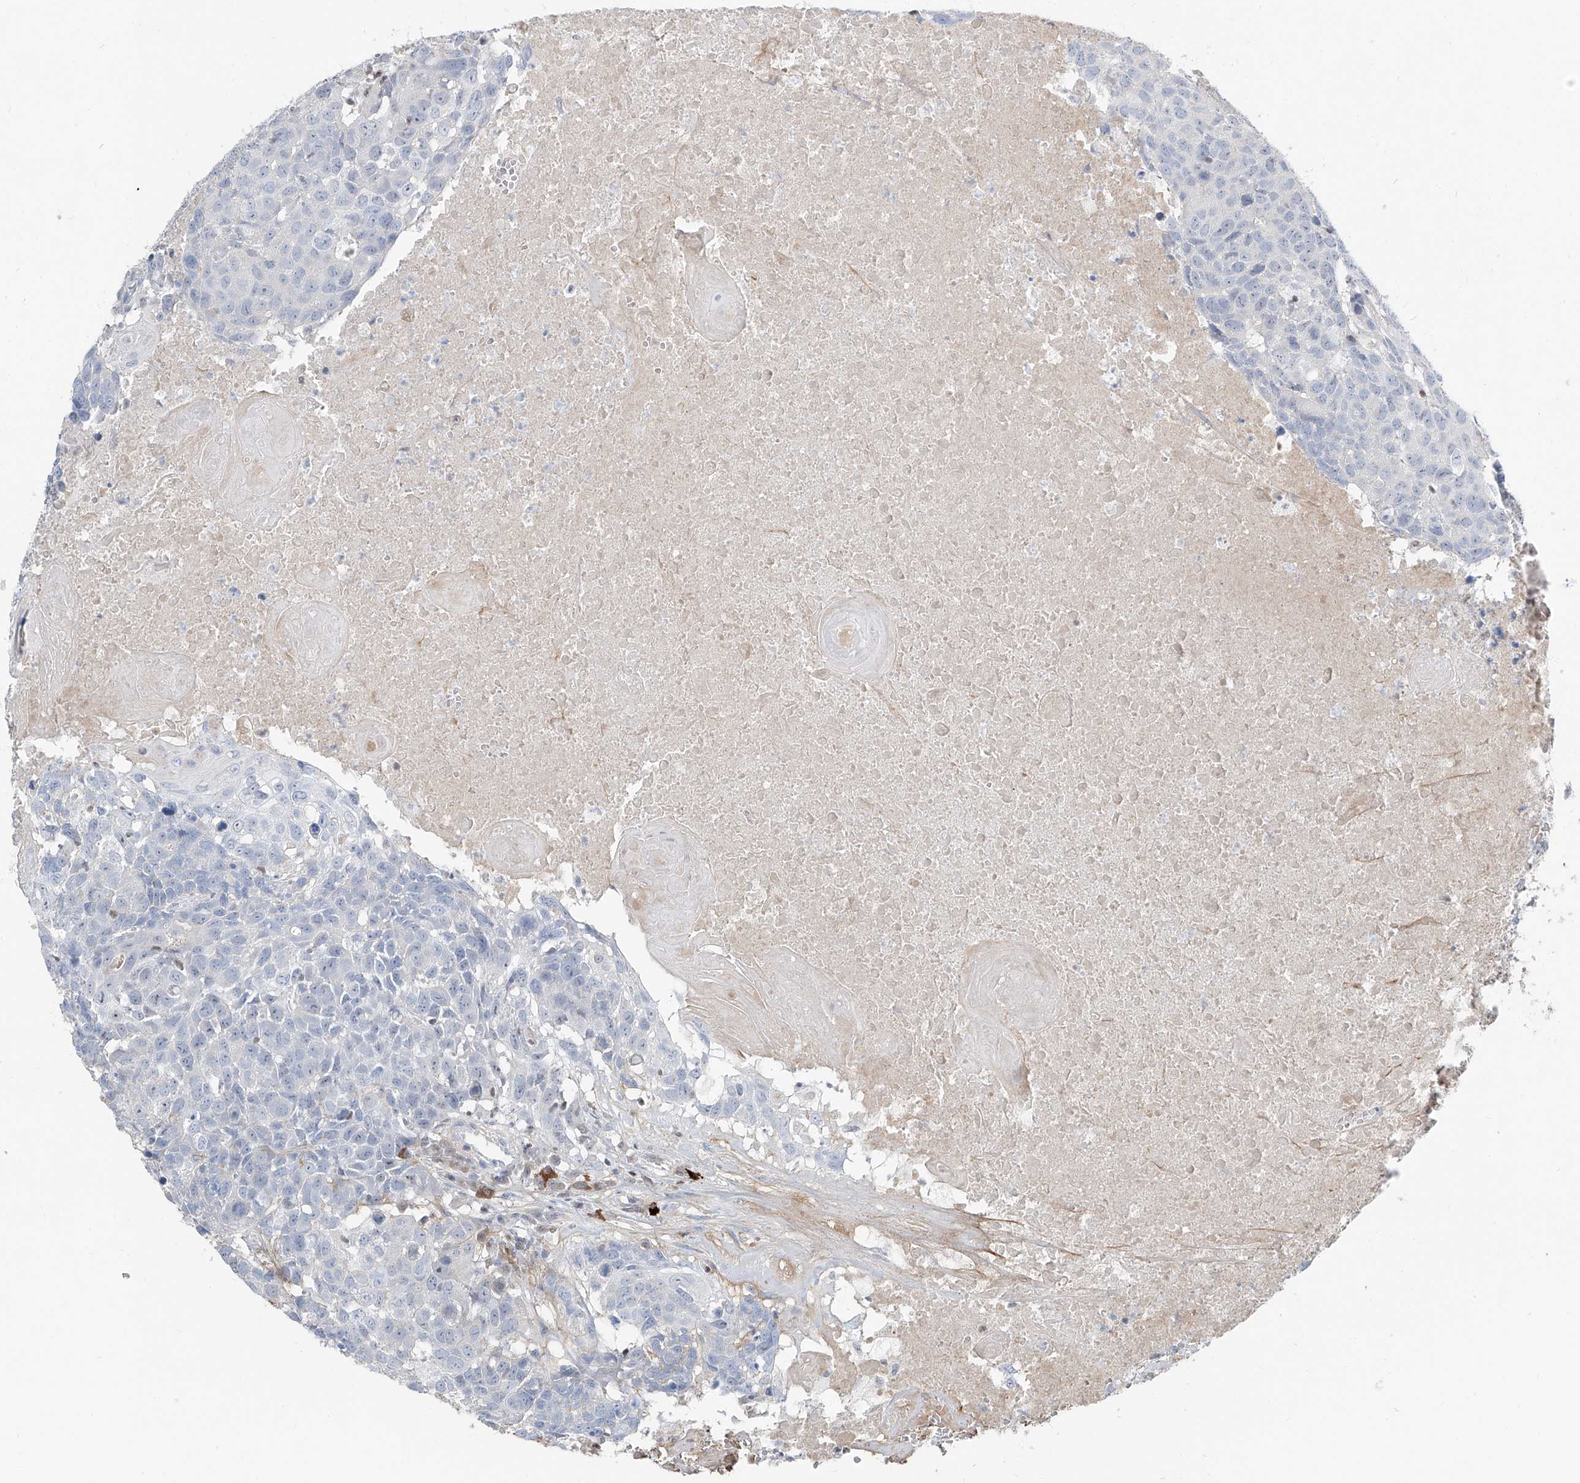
{"staining": {"intensity": "negative", "quantity": "none", "location": "none"}, "tissue": "head and neck cancer", "cell_type": "Tumor cells", "image_type": "cancer", "snomed": [{"axis": "morphology", "description": "Squamous cell carcinoma, NOS"}, {"axis": "topography", "description": "Head-Neck"}], "caption": "High magnification brightfield microscopy of squamous cell carcinoma (head and neck) stained with DAB (brown) and counterstained with hematoxylin (blue): tumor cells show no significant positivity.", "gene": "HOXA3", "patient": {"sex": "male", "age": 66}}